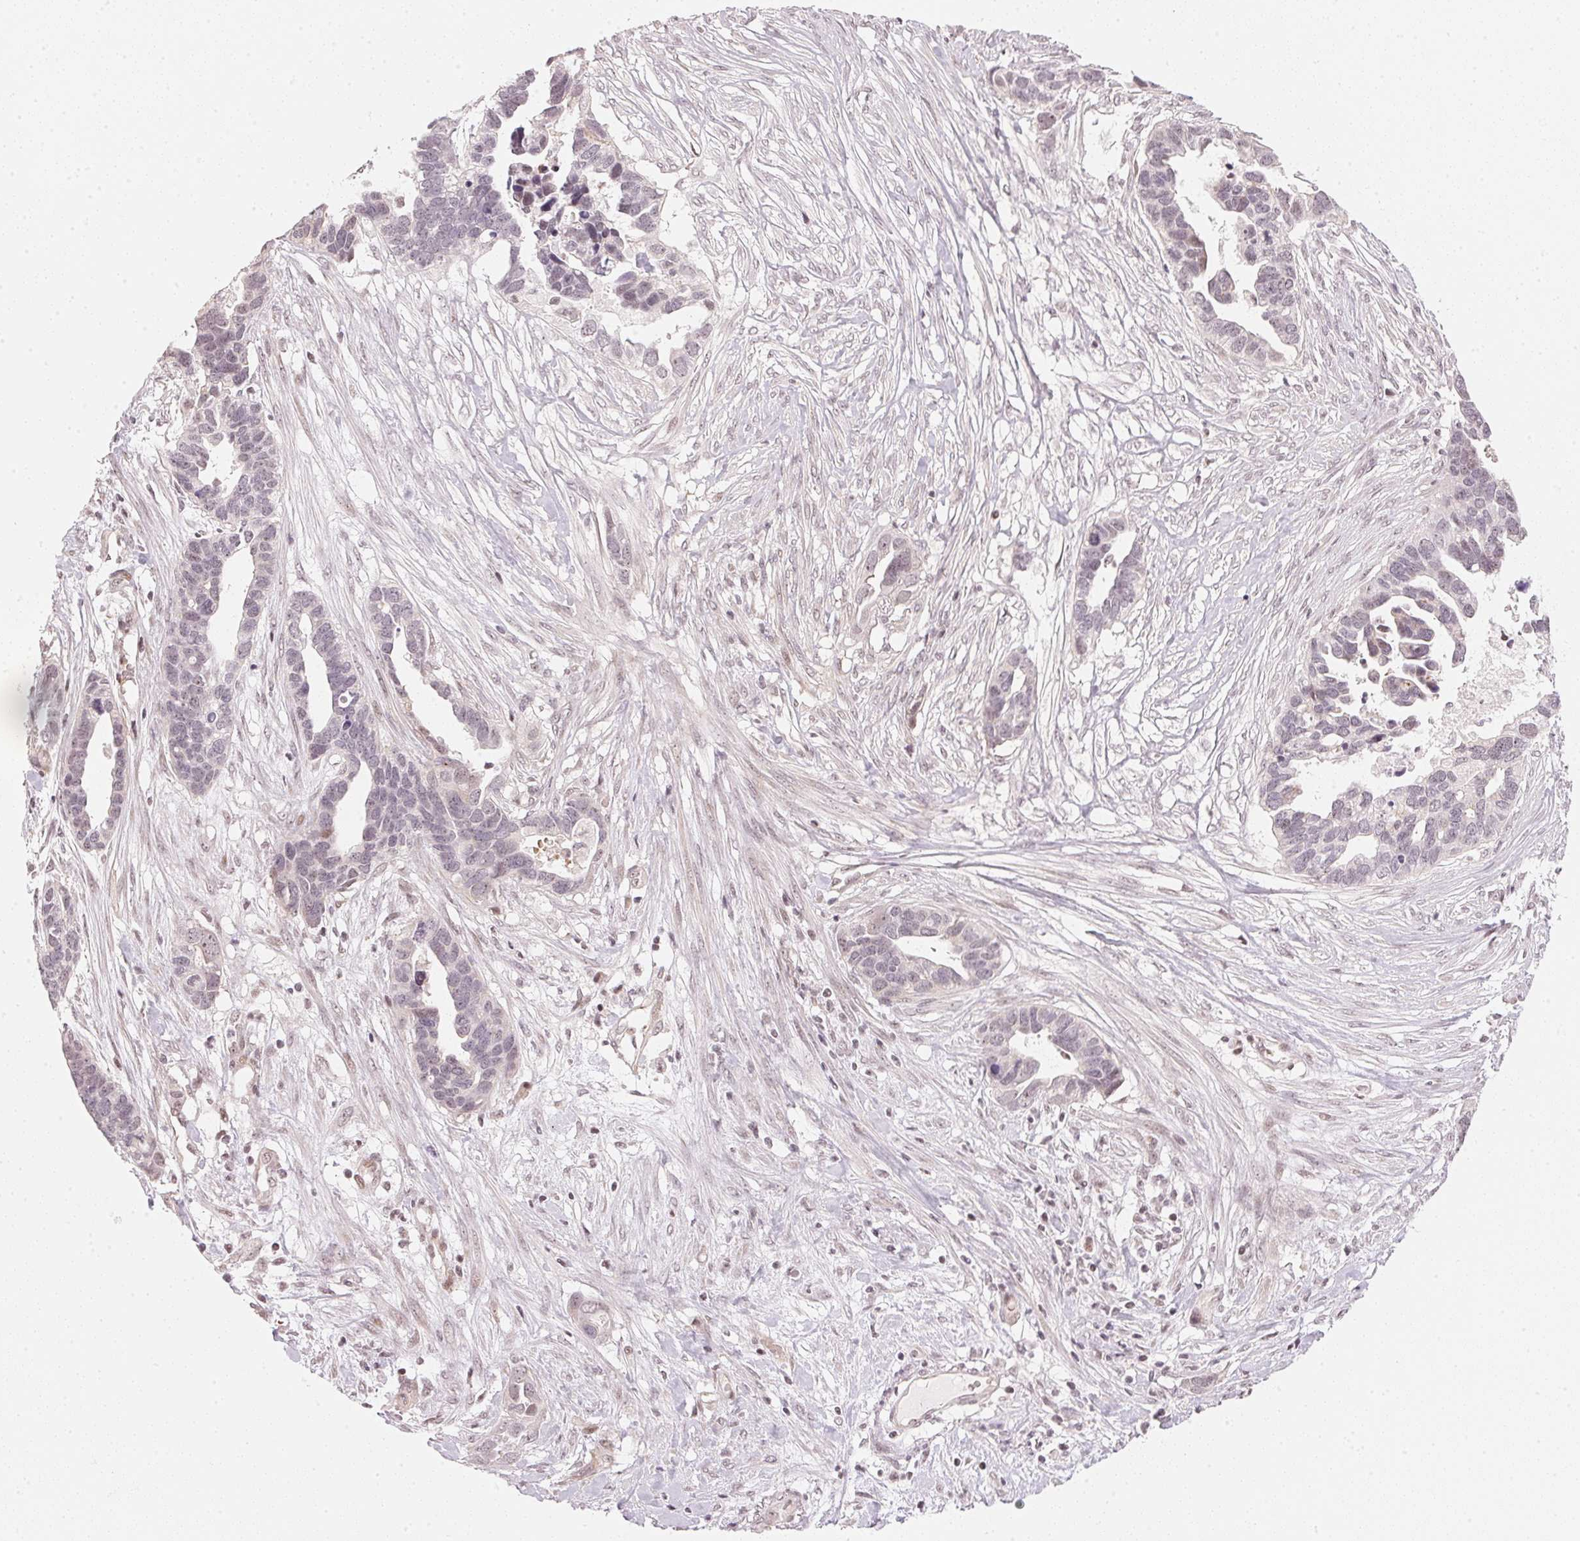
{"staining": {"intensity": "negative", "quantity": "none", "location": "none"}, "tissue": "ovarian cancer", "cell_type": "Tumor cells", "image_type": "cancer", "snomed": [{"axis": "morphology", "description": "Cystadenocarcinoma, serous, NOS"}, {"axis": "topography", "description": "Ovary"}], "caption": "Serous cystadenocarcinoma (ovarian) stained for a protein using IHC reveals no expression tumor cells.", "gene": "KAT6A", "patient": {"sex": "female", "age": 54}}